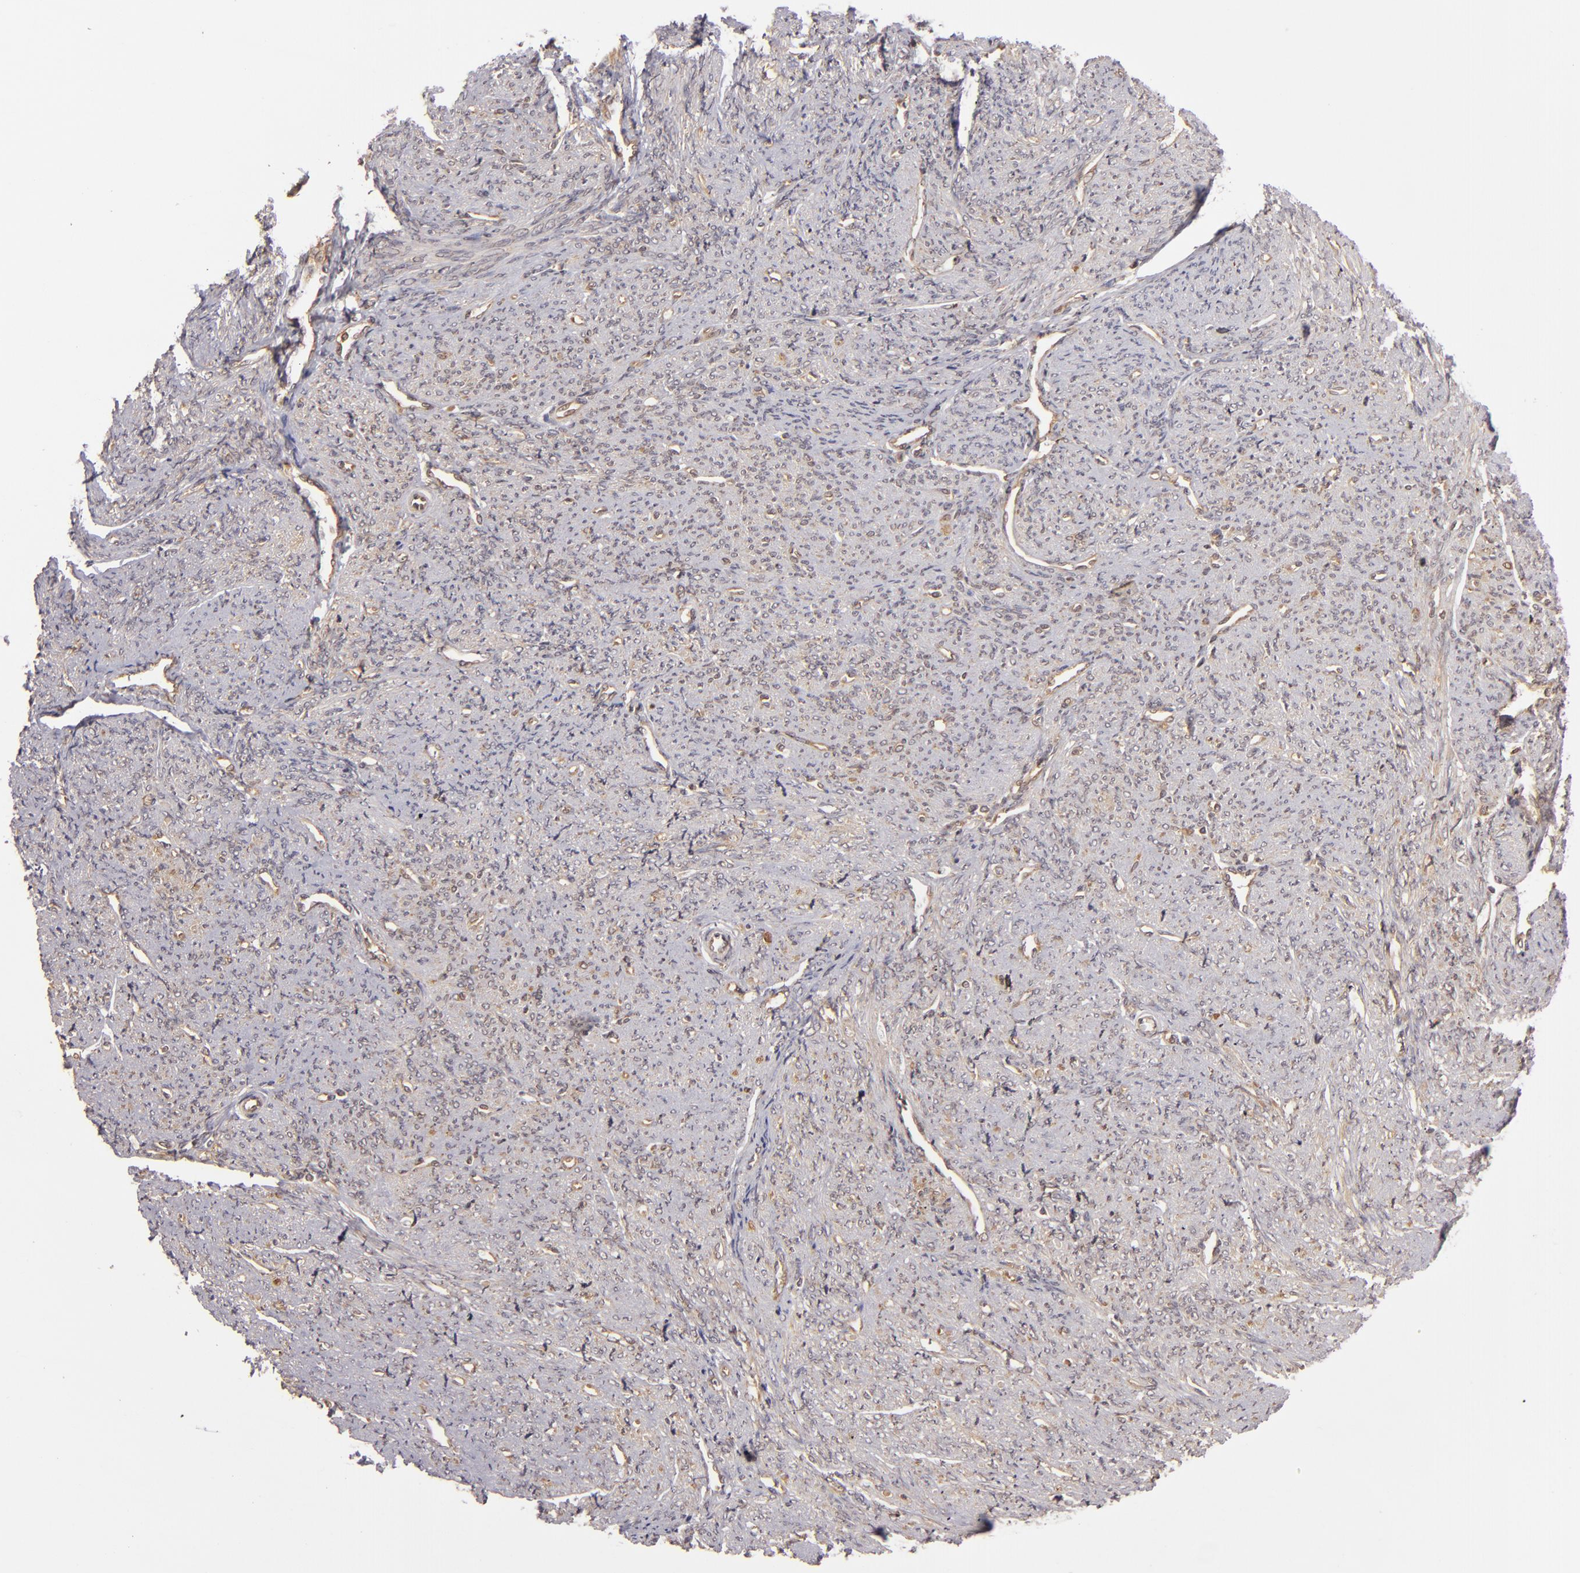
{"staining": {"intensity": "negative", "quantity": "none", "location": "none"}, "tissue": "smooth muscle", "cell_type": "Smooth muscle cells", "image_type": "normal", "snomed": [{"axis": "morphology", "description": "Normal tissue, NOS"}, {"axis": "topography", "description": "Cervix"}, {"axis": "topography", "description": "Endometrium"}], "caption": "This micrograph is of normal smooth muscle stained with immunohistochemistry (IHC) to label a protein in brown with the nuclei are counter-stained blue. There is no expression in smooth muscle cells. The staining was performed using DAB (3,3'-diaminobenzidine) to visualize the protein expression in brown, while the nuclei were stained in blue with hematoxylin (Magnification: 20x).", "gene": "MAPK3", "patient": {"sex": "female", "age": 65}}